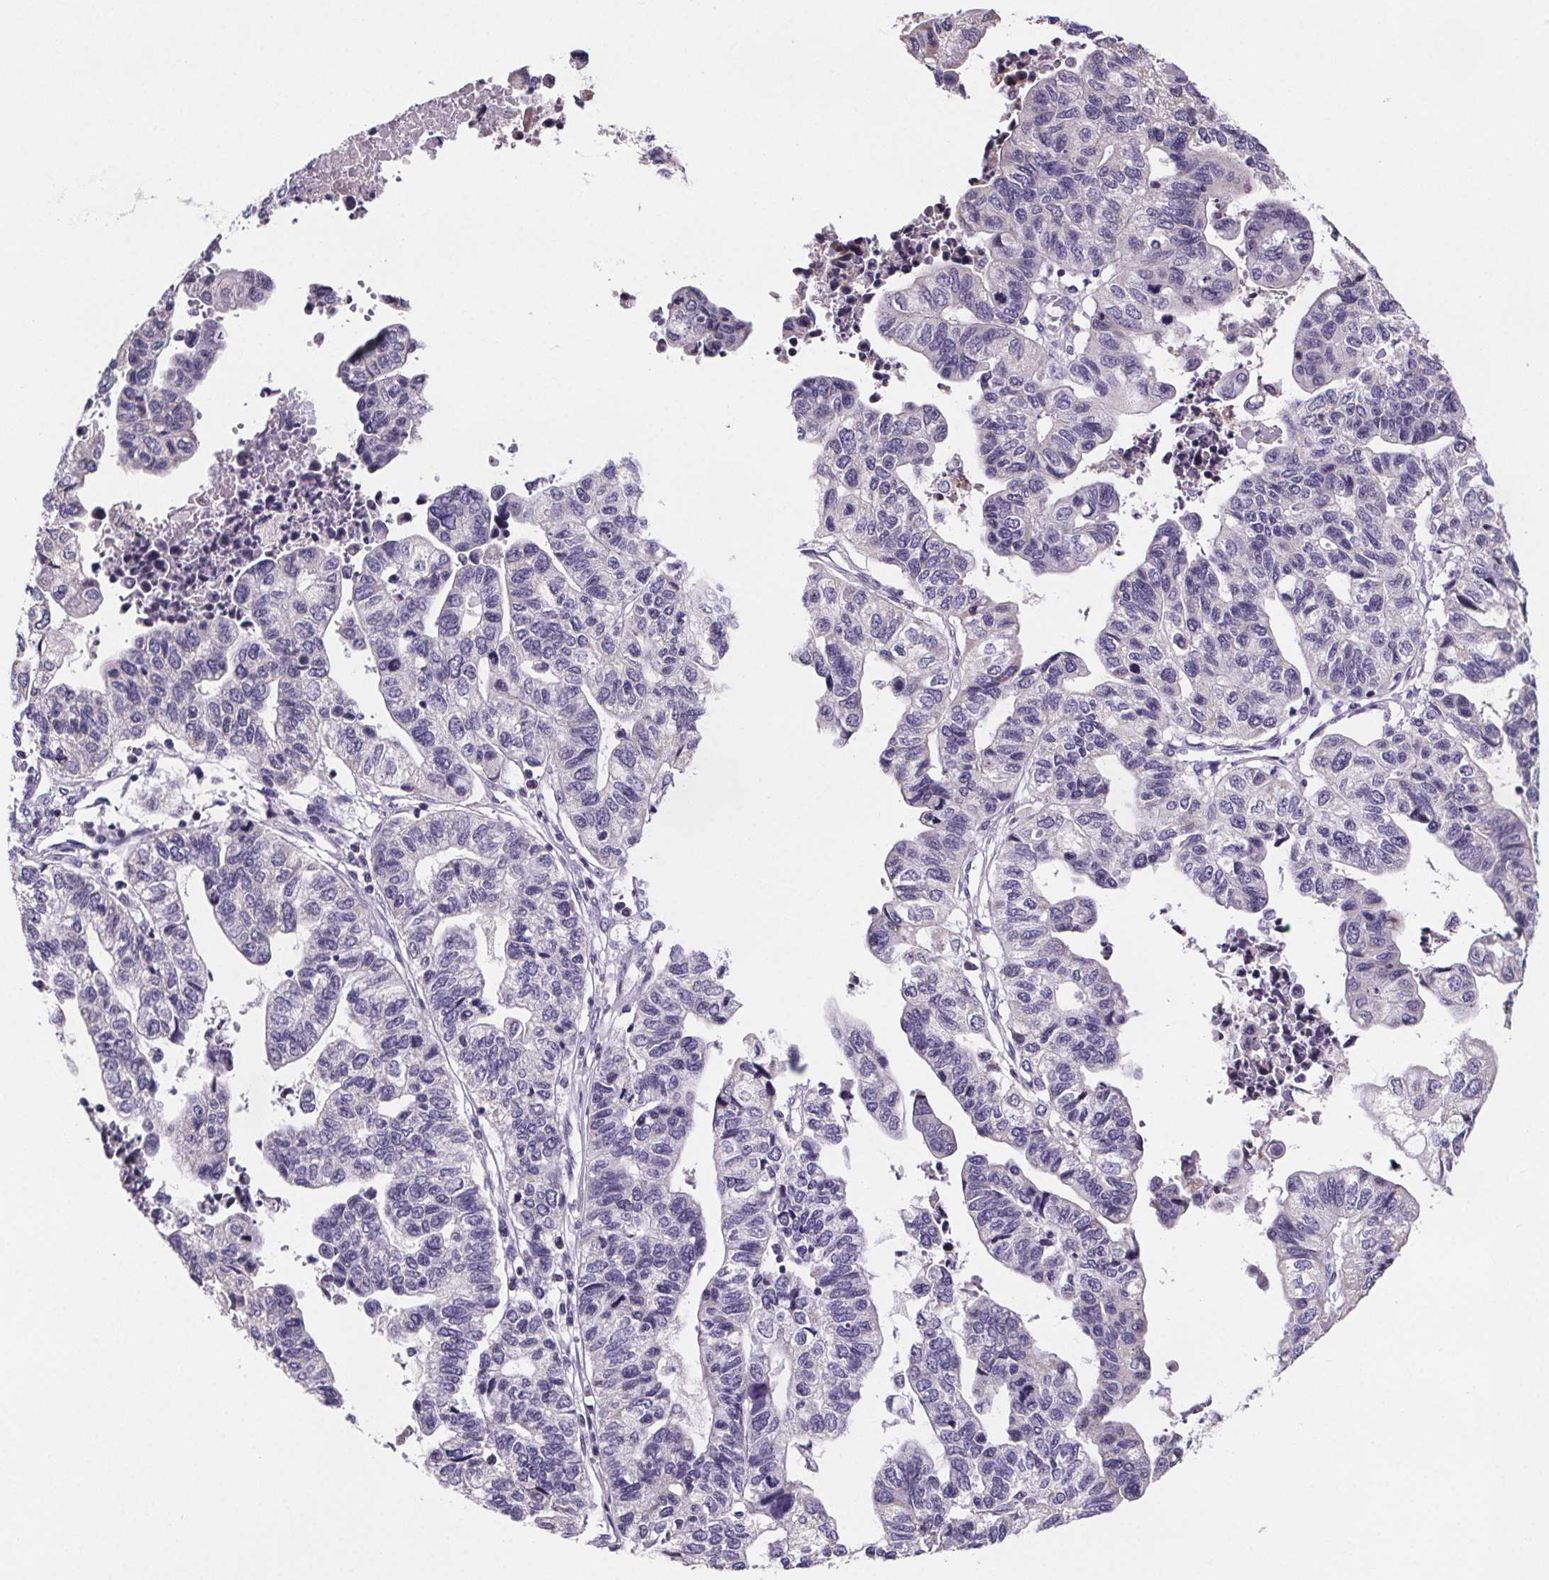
{"staining": {"intensity": "negative", "quantity": "none", "location": "none"}, "tissue": "stomach cancer", "cell_type": "Tumor cells", "image_type": "cancer", "snomed": [{"axis": "morphology", "description": "Adenocarcinoma, NOS"}, {"axis": "topography", "description": "Stomach, upper"}], "caption": "Tumor cells show no significant protein expression in stomach adenocarcinoma.", "gene": "CUBN", "patient": {"sex": "female", "age": 67}}